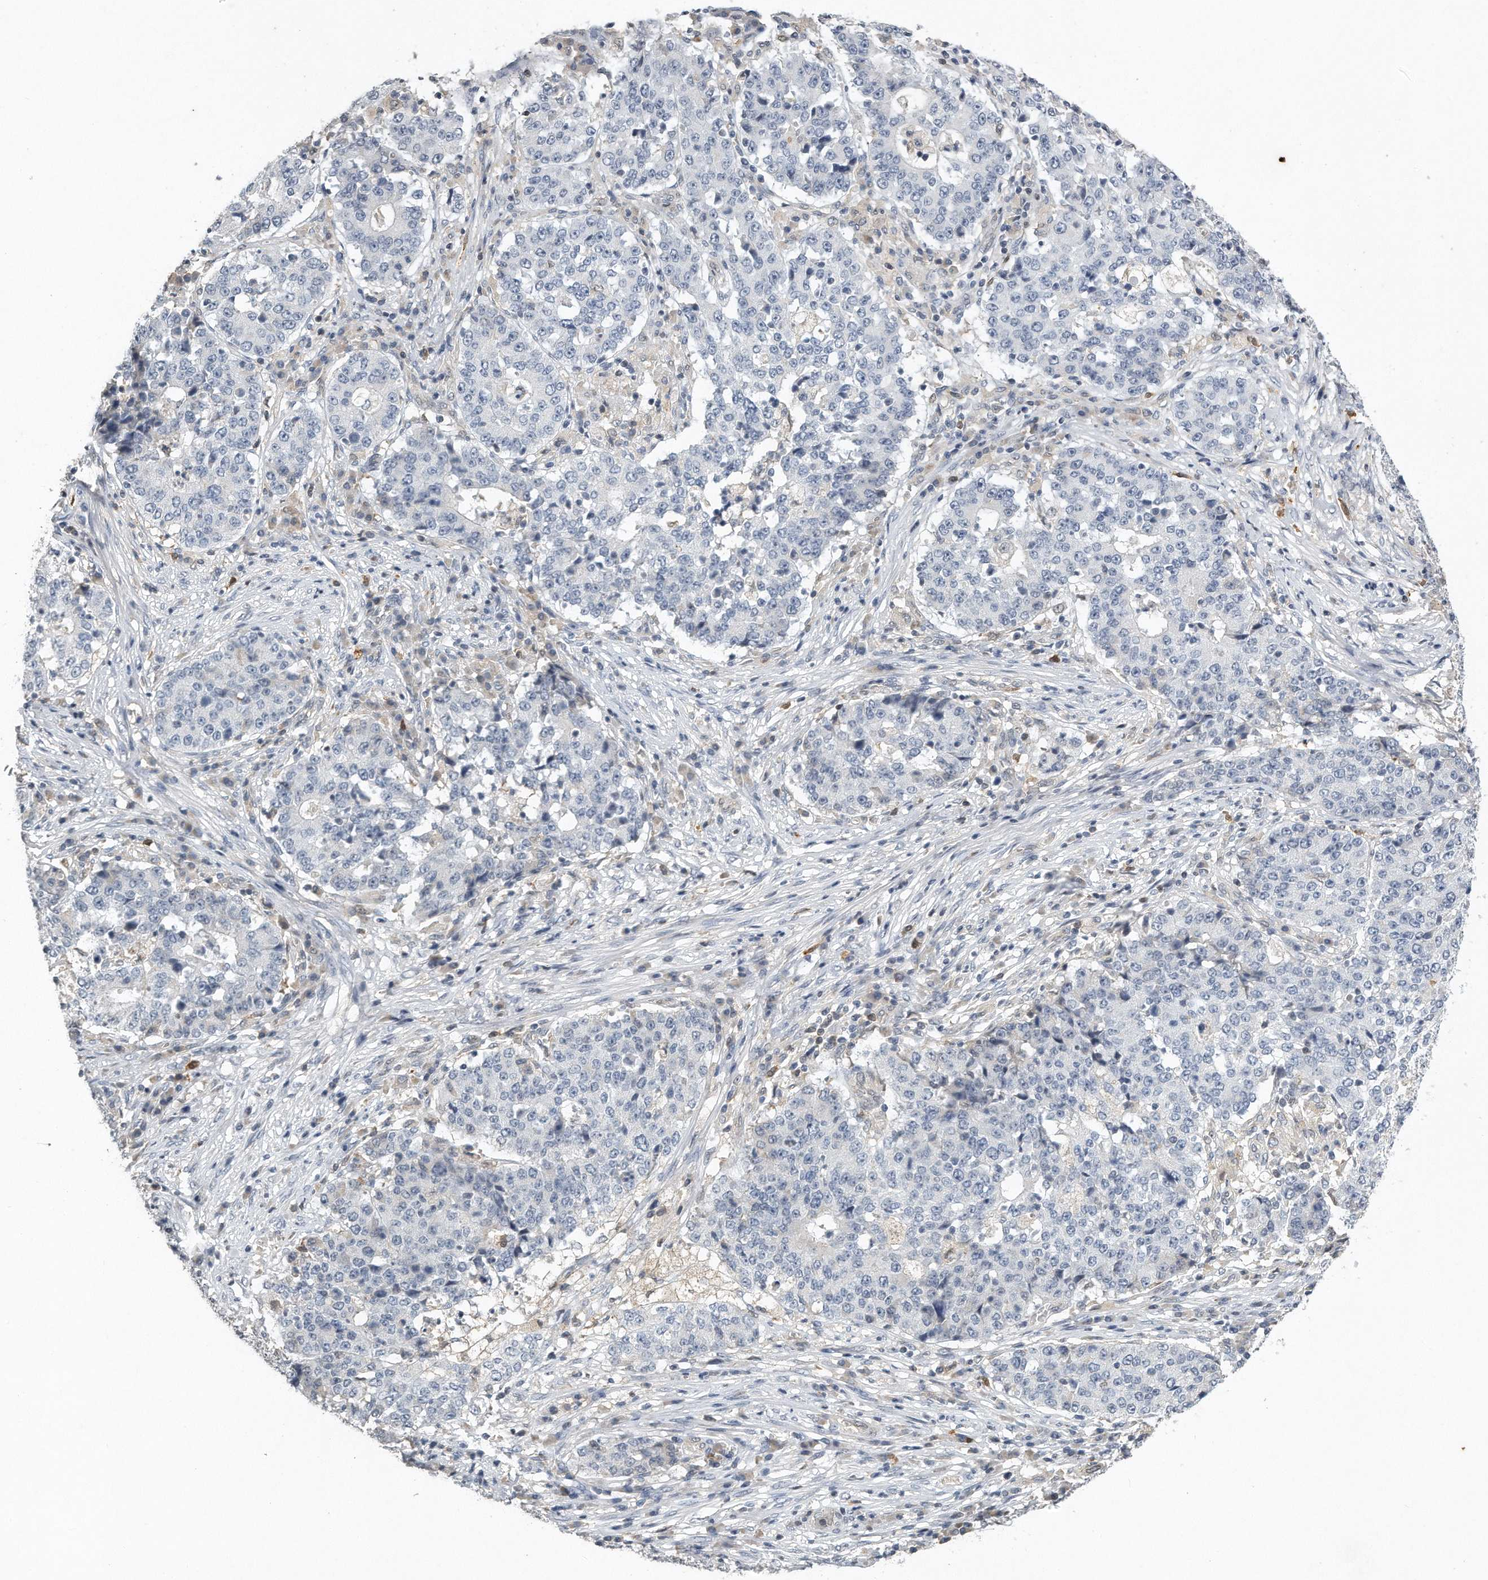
{"staining": {"intensity": "negative", "quantity": "none", "location": "none"}, "tissue": "stomach cancer", "cell_type": "Tumor cells", "image_type": "cancer", "snomed": [{"axis": "morphology", "description": "Adenocarcinoma, NOS"}, {"axis": "topography", "description": "Stomach"}], "caption": "An image of stomach adenocarcinoma stained for a protein demonstrates no brown staining in tumor cells.", "gene": "CAMK1", "patient": {"sex": "male", "age": 59}}